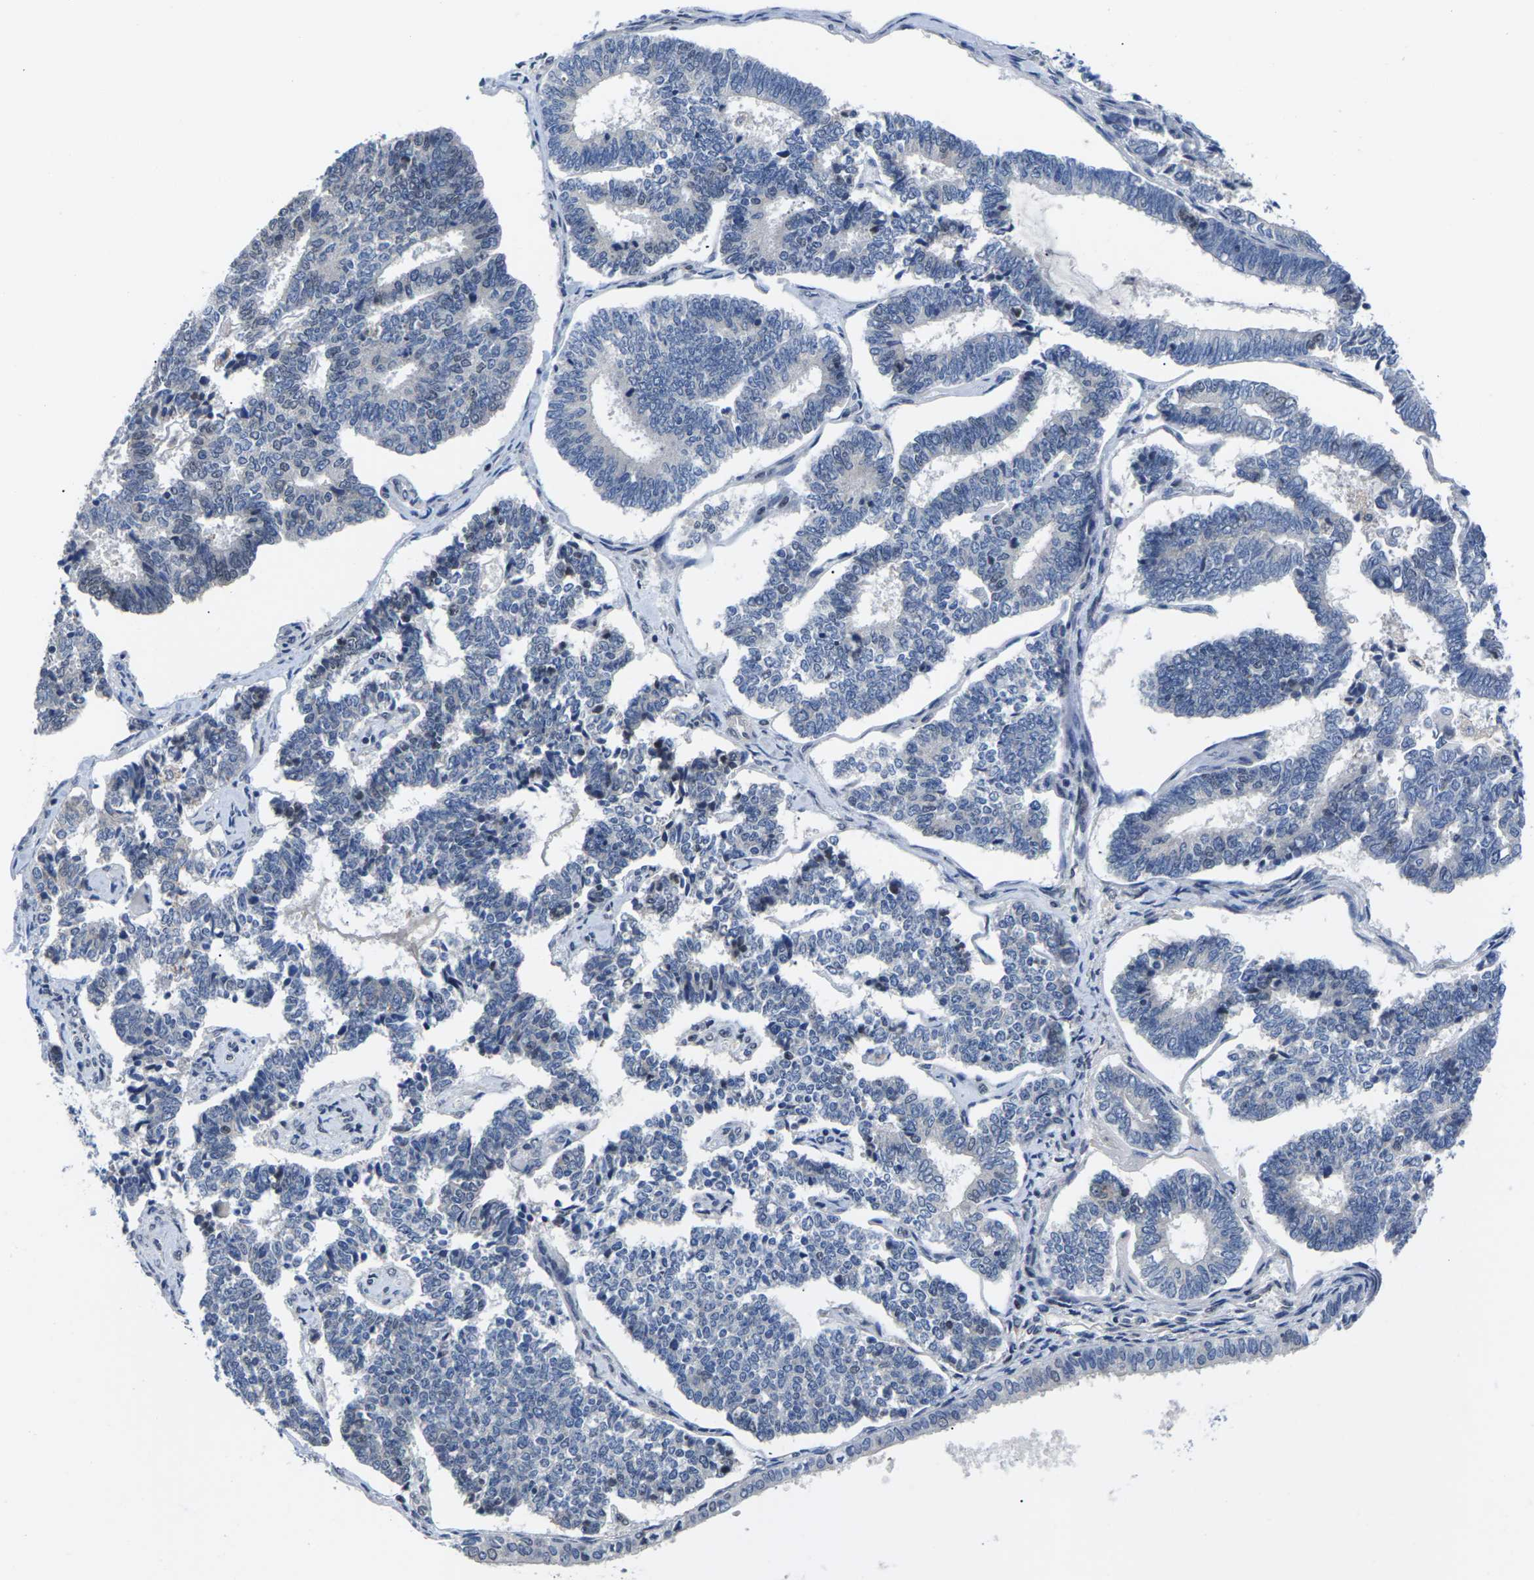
{"staining": {"intensity": "negative", "quantity": "none", "location": "none"}, "tissue": "endometrial cancer", "cell_type": "Tumor cells", "image_type": "cancer", "snomed": [{"axis": "morphology", "description": "Adenocarcinoma, NOS"}, {"axis": "topography", "description": "Endometrium"}], "caption": "Tumor cells are negative for protein expression in human adenocarcinoma (endometrial).", "gene": "ST6GAL2", "patient": {"sex": "female", "age": 70}}